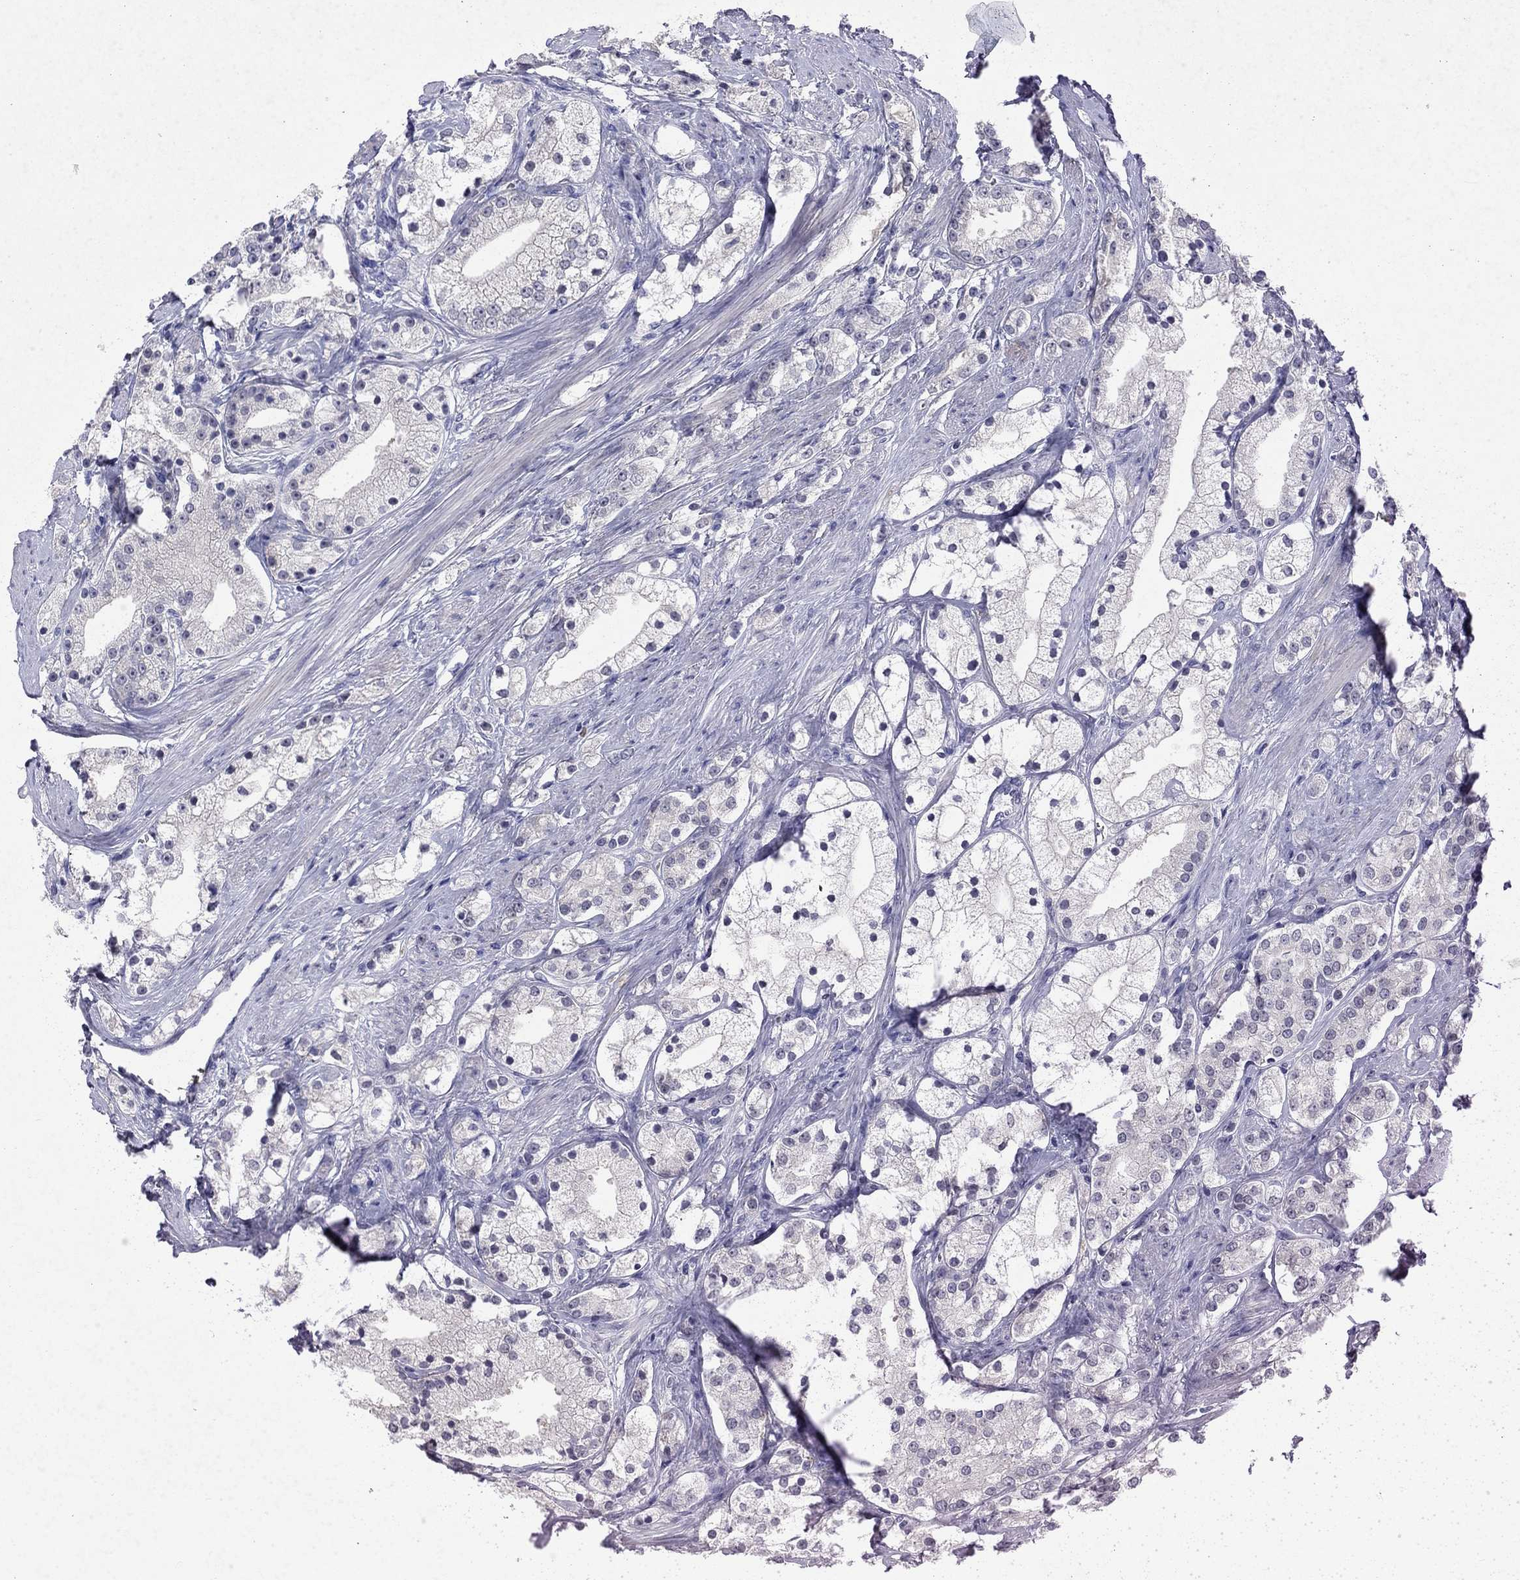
{"staining": {"intensity": "negative", "quantity": "none", "location": "none"}, "tissue": "prostate cancer", "cell_type": "Tumor cells", "image_type": "cancer", "snomed": [{"axis": "morphology", "description": "Adenocarcinoma, NOS"}, {"axis": "topography", "description": "Prostate and seminal vesicle, NOS"}, {"axis": "topography", "description": "Prostate"}], "caption": "Immunohistochemical staining of human prostate adenocarcinoma exhibits no significant positivity in tumor cells. Nuclei are stained in blue.", "gene": "ENPP6", "patient": {"sex": "male", "age": 67}}